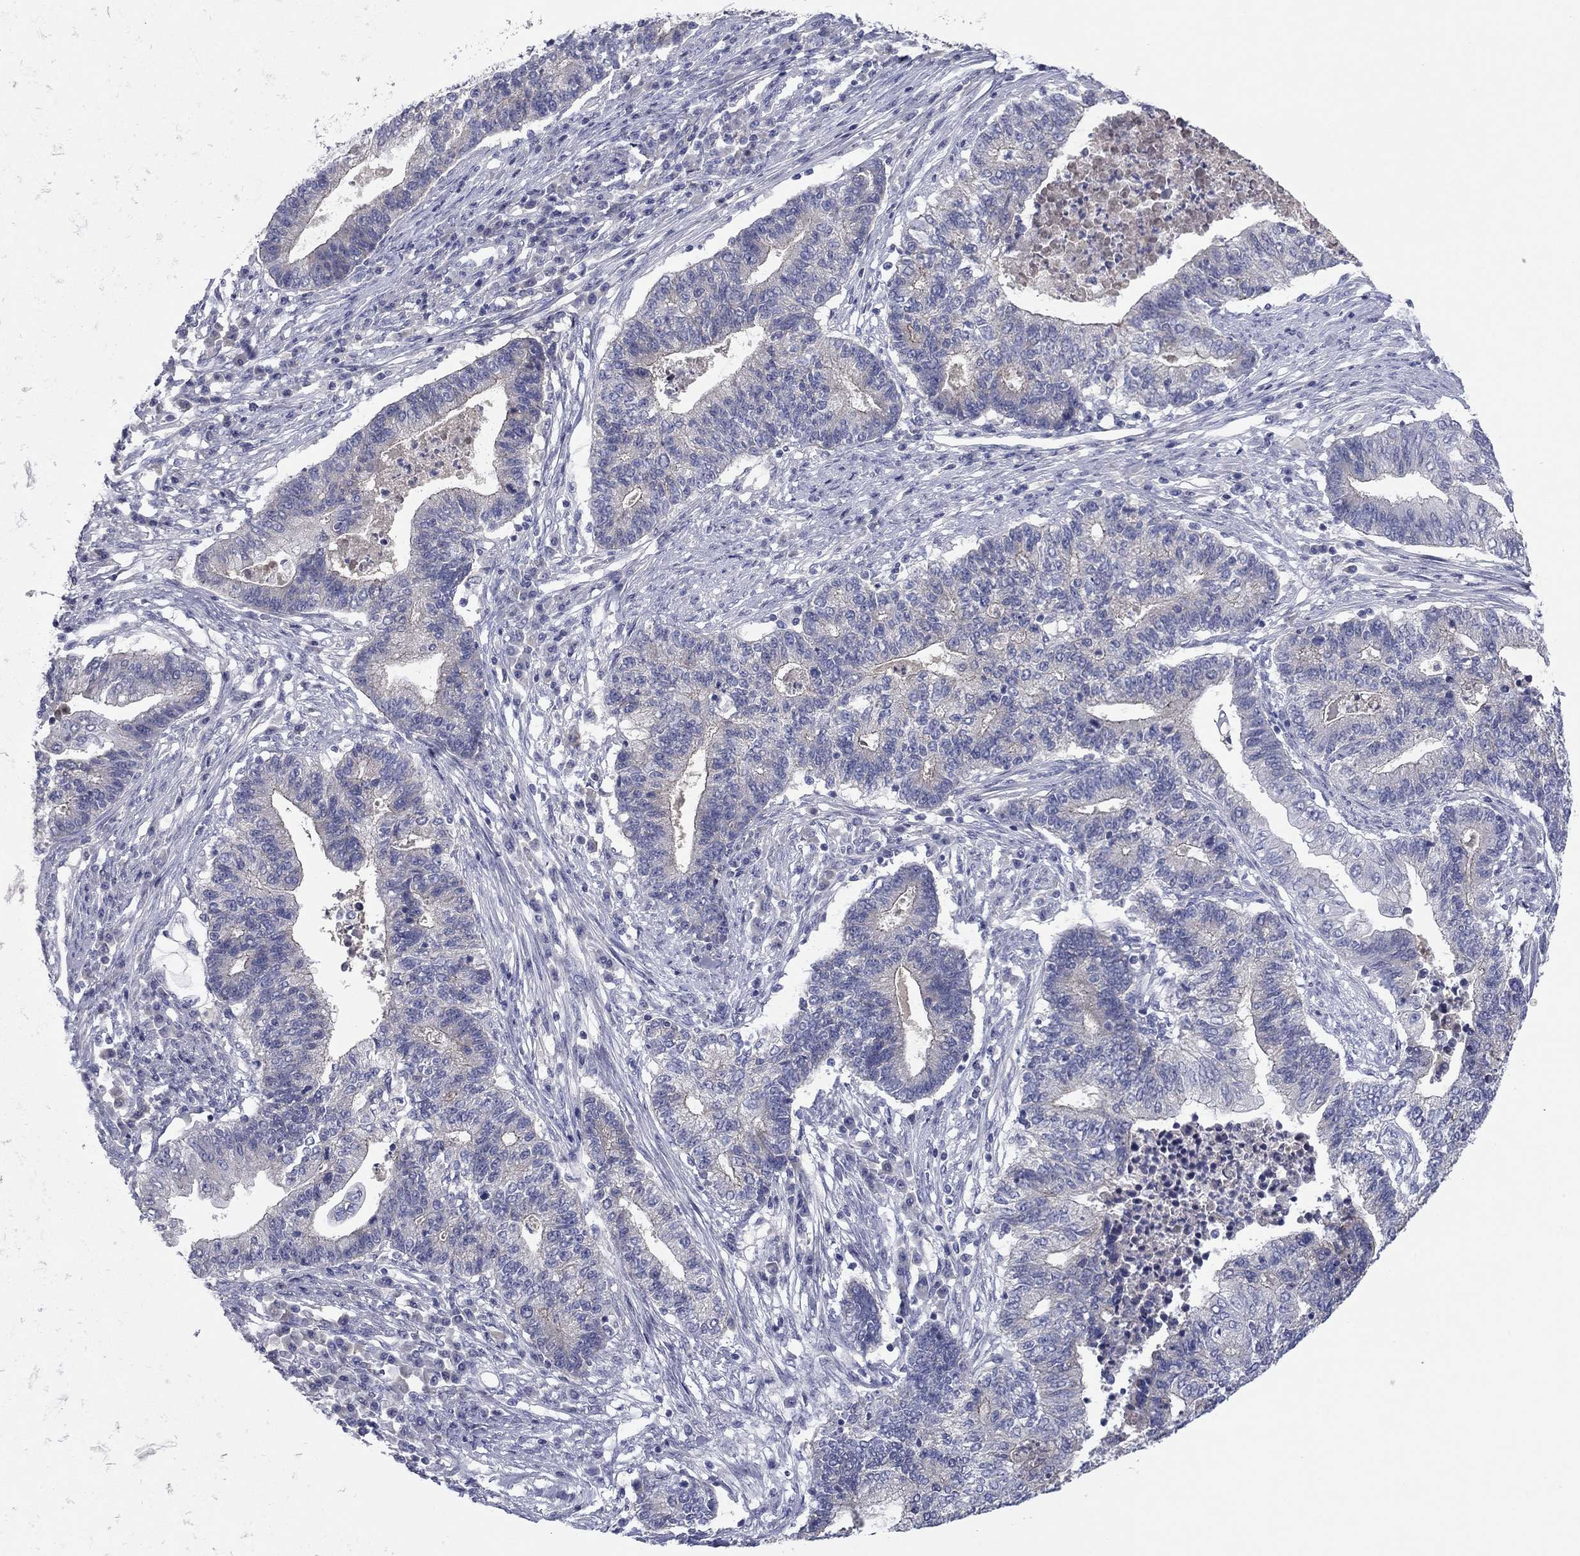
{"staining": {"intensity": "negative", "quantity": "none", "location": "none"}, "tissue": "endometrial cancer", "cell_type": "Tumor cells", "image_type": "cancer", "snomed": [{"axis": "morphology", "description": "Adenocarcinoma, NOS"}, {"axis": "topography", "description": "Uterus"}, {"axis": "topography", "description": "Endometrium"}], "caption": "High magnification brightfield microscopy of adenocarcinoma (endometrial) stained with DAB (3,3'-diaminobenzidine) (brown) and counterstained with hematoxylin (blue): tumor cells show no significant staining.", "gene": "CNTNAP4", "patient": {"sex": "female", "age": 54}}